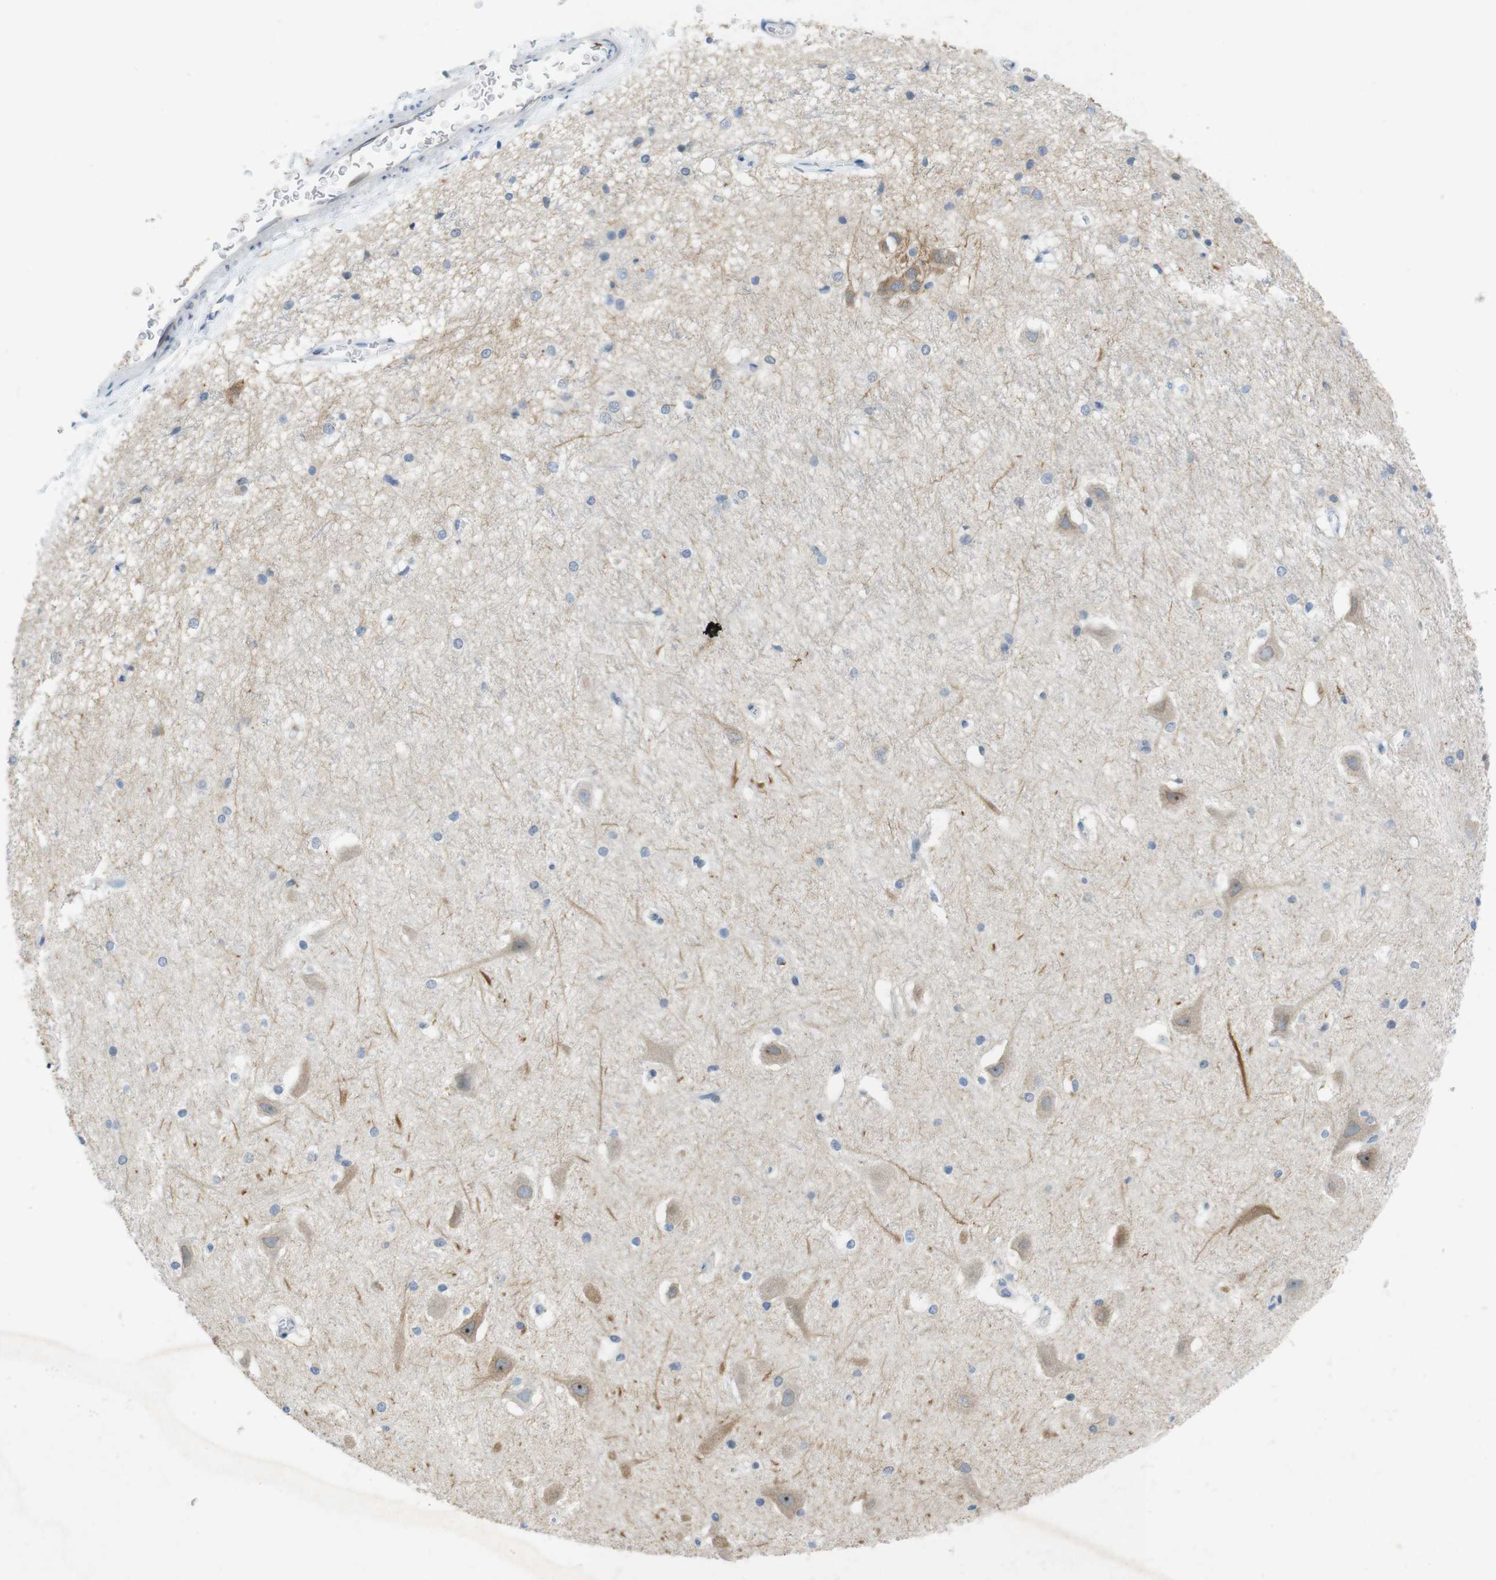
{"staining": {"intensity": "negative", "quantity": "none", "location": "none"}, "tissue": "hippocampus", "cell_type": "Glial cells", "image_type": "normal", "snomed": [{"axis": "morphology", "description": "Normal tissue, NOS"}, {"axis": "topography", "description": "Hippocampus"}], "caption": "This is an immunohistochemistry micrograph of benign hippocampus. There is no expression in glial cells.", "gene": "TJP3", "patient": {"sex": "female", "age": 19}}